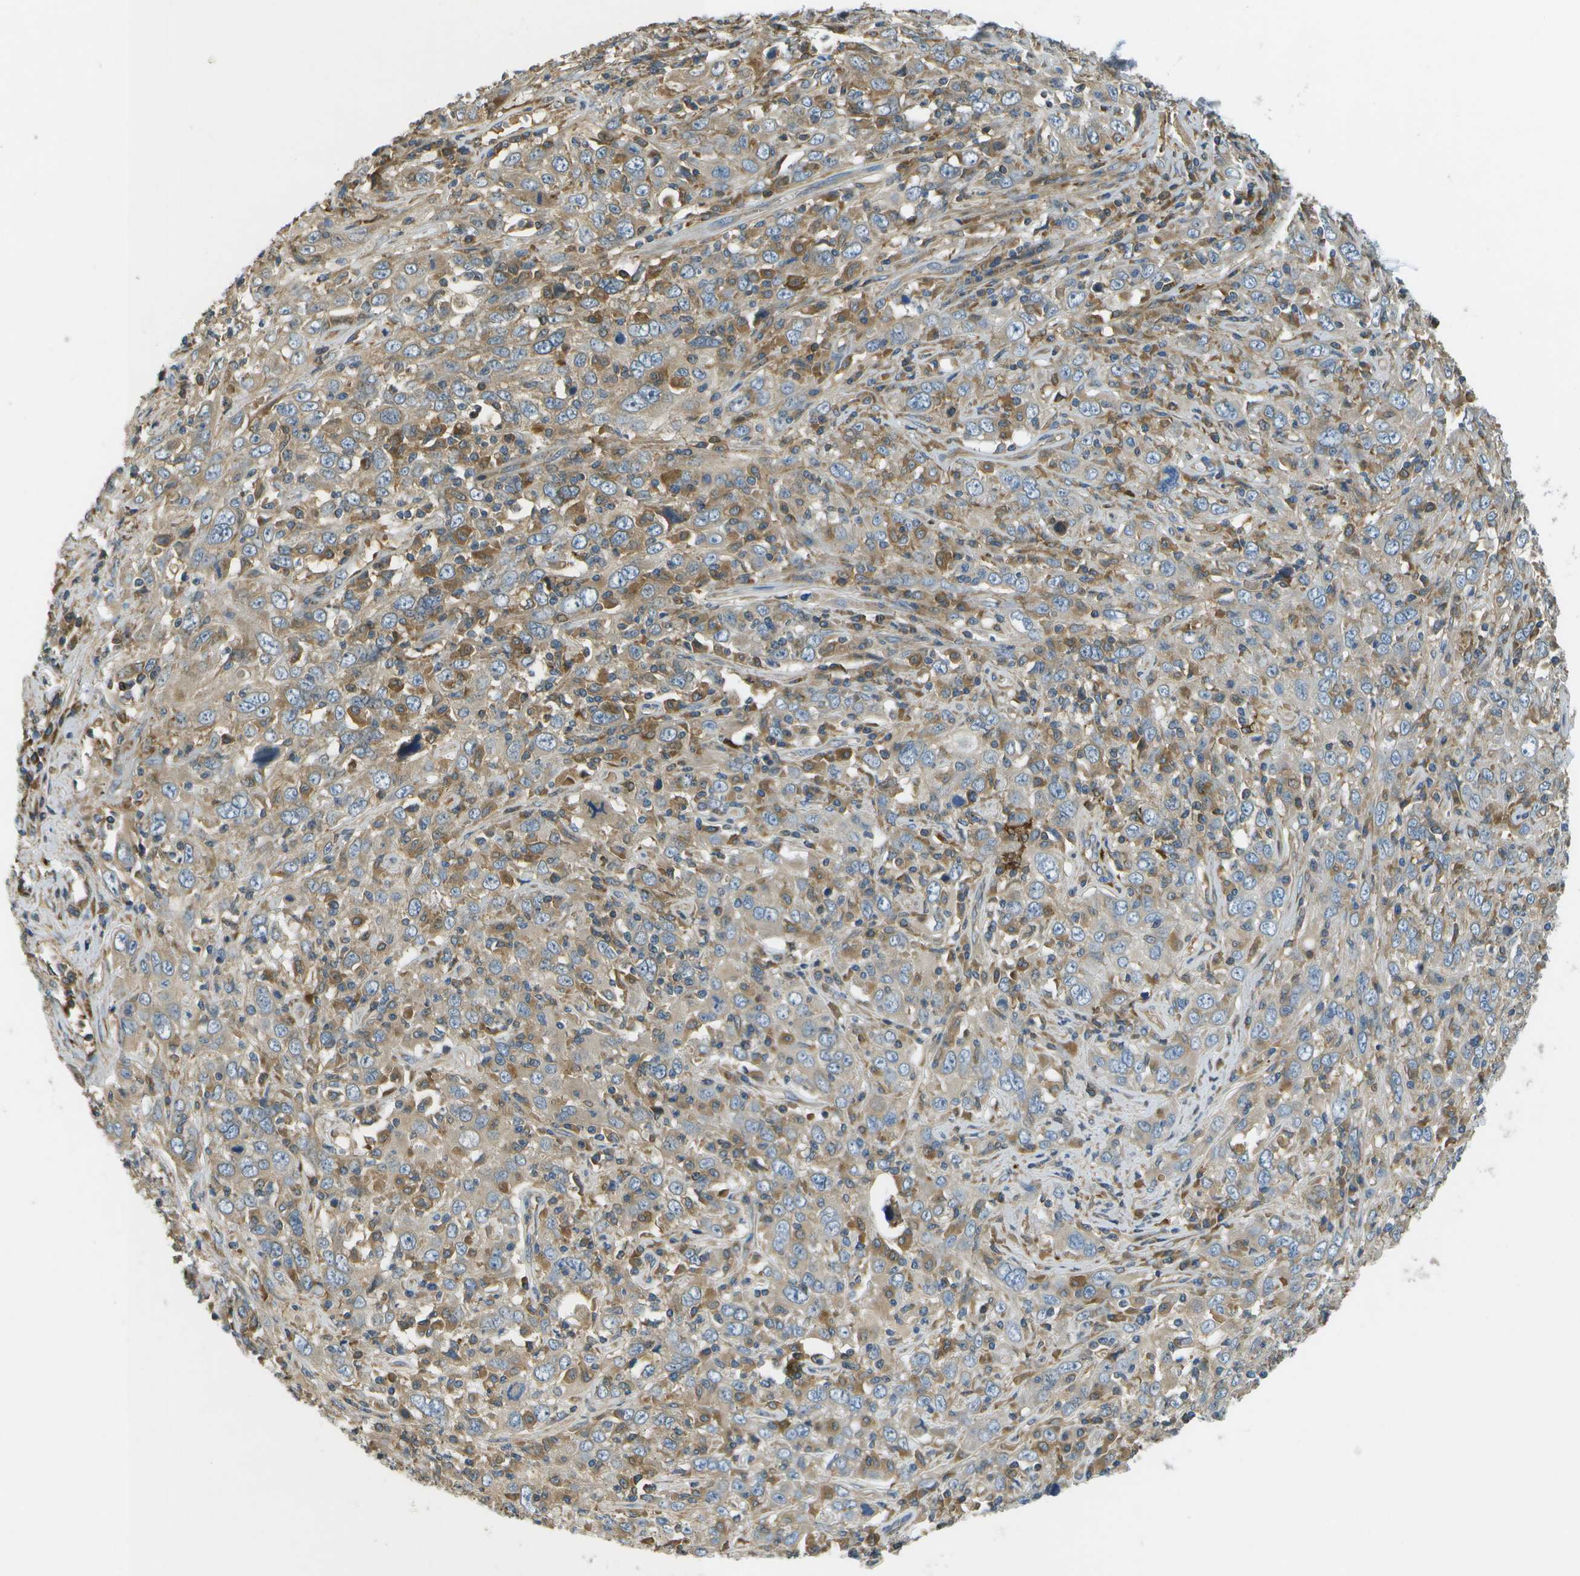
{"staining": {"intensity": "weak", "quantity": "25%-75%", "location": "cytoplasmic/membranous"}, "tissue": "cervical cancer", "cell_type": "Tumor cells", "image_type": "cancer", "snomed": [{"axis": "morphology", "description": "Squamous cell carcinoma, NOS"}, {"axis": "topography", "description": "Cervix"}], "caption": "Tumor cells show low levels of weak cytoplasmic/membranous positivity in about 25%-75% of cells in cervical cancer (squamous cell carcinoma).", "gene": "SAMSN1", "patient": {"sex": "female", "age": 46}}